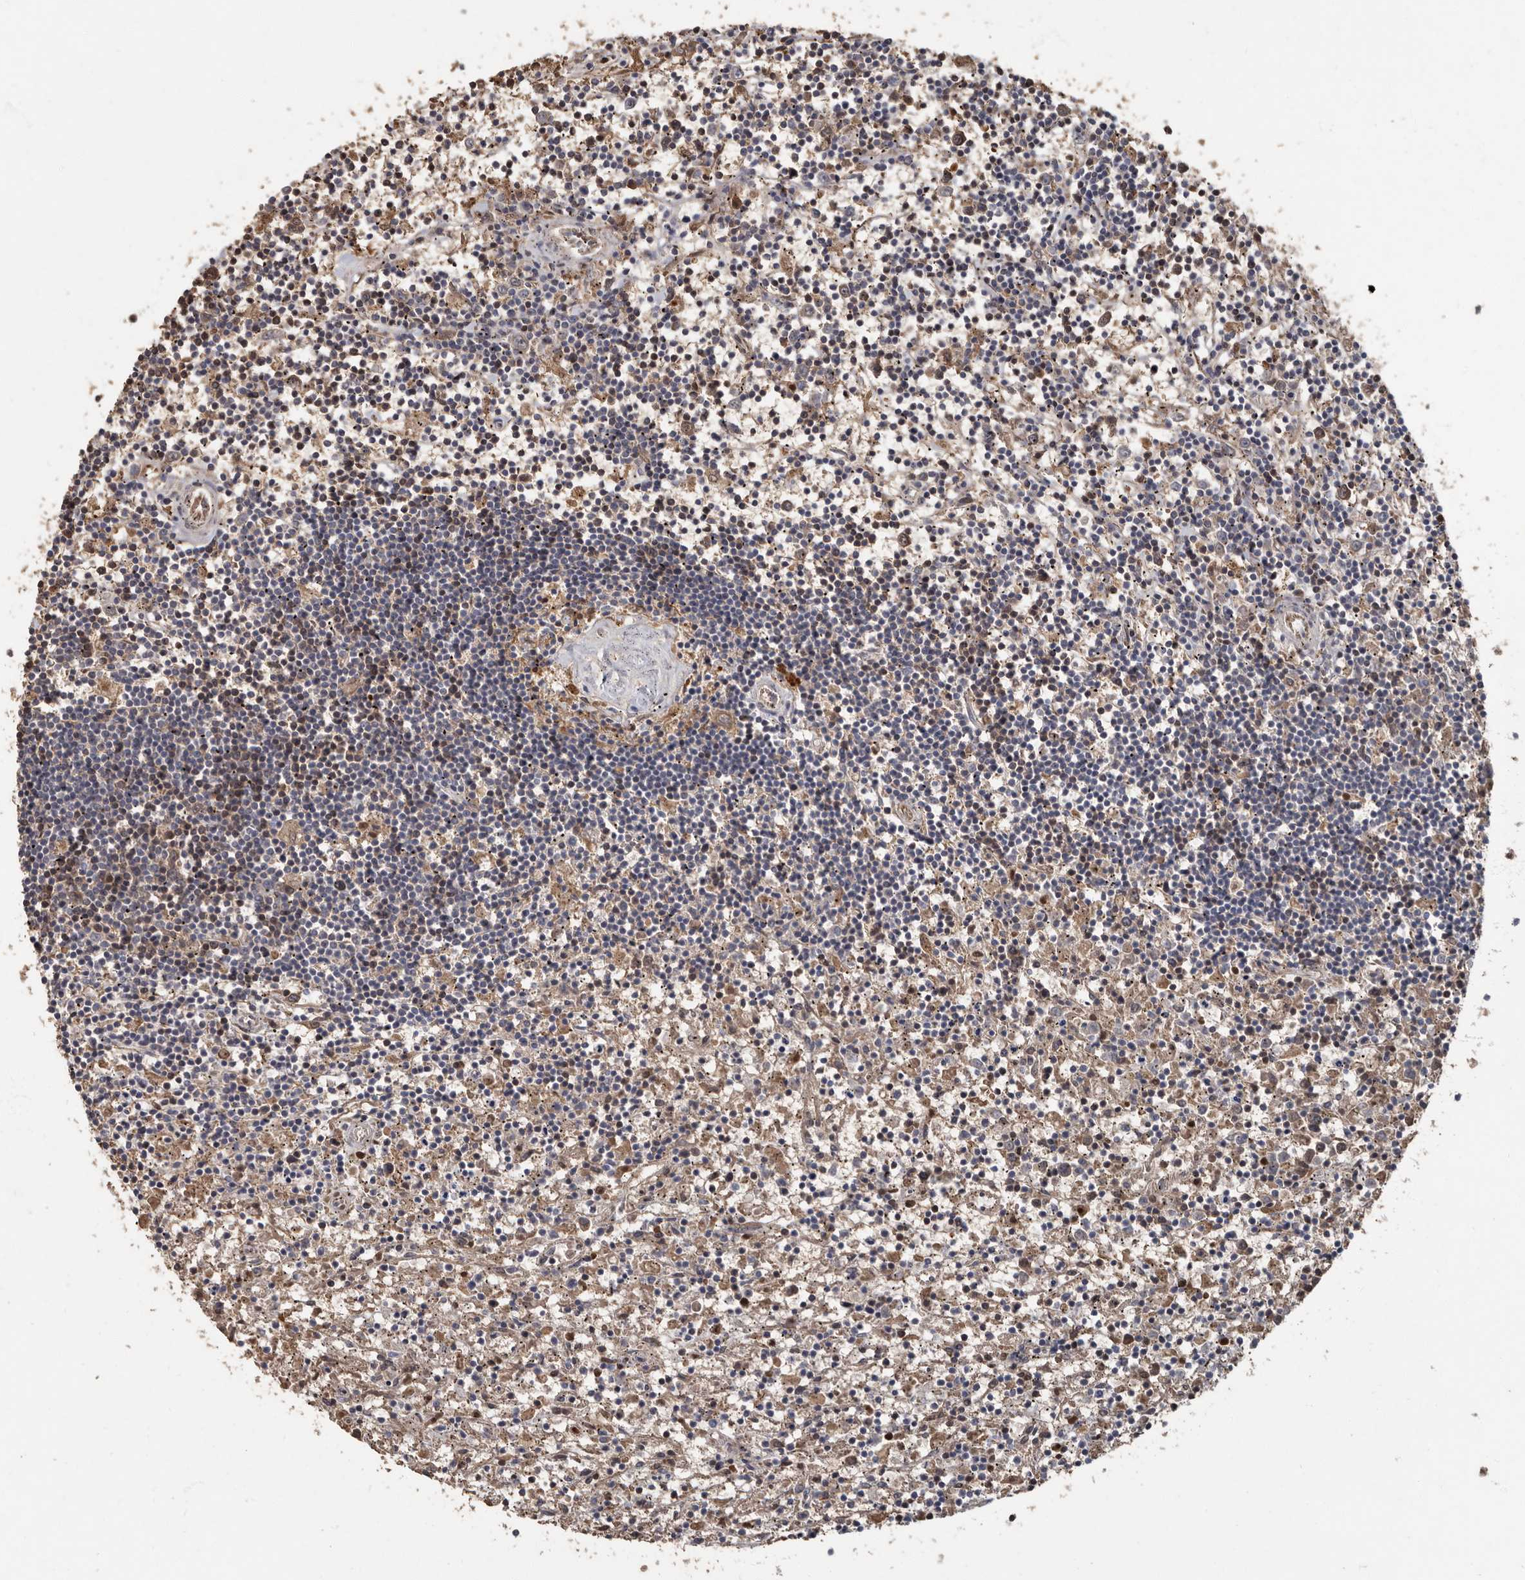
{"staining": {"intensity": "negative", "quantity": "none", "location": "none"}, "tissue": "lymphoma", "cell_type": "Tumor cells", "image_type": "cancer", "snomed": [{"axis": "morphology", "description": "Malignant lymphoma, non-Hodgkin's type, Low grade"}, {"axis": "topography", "description": "Spleen"}], "caption": "Histopathology image shows no significant protein expression in tumor cells of low-grade malignant lymphoma, non-Hodgkin's type.", "gene": "KIF26B", "patient": {"sex": "male", "age": 76}}